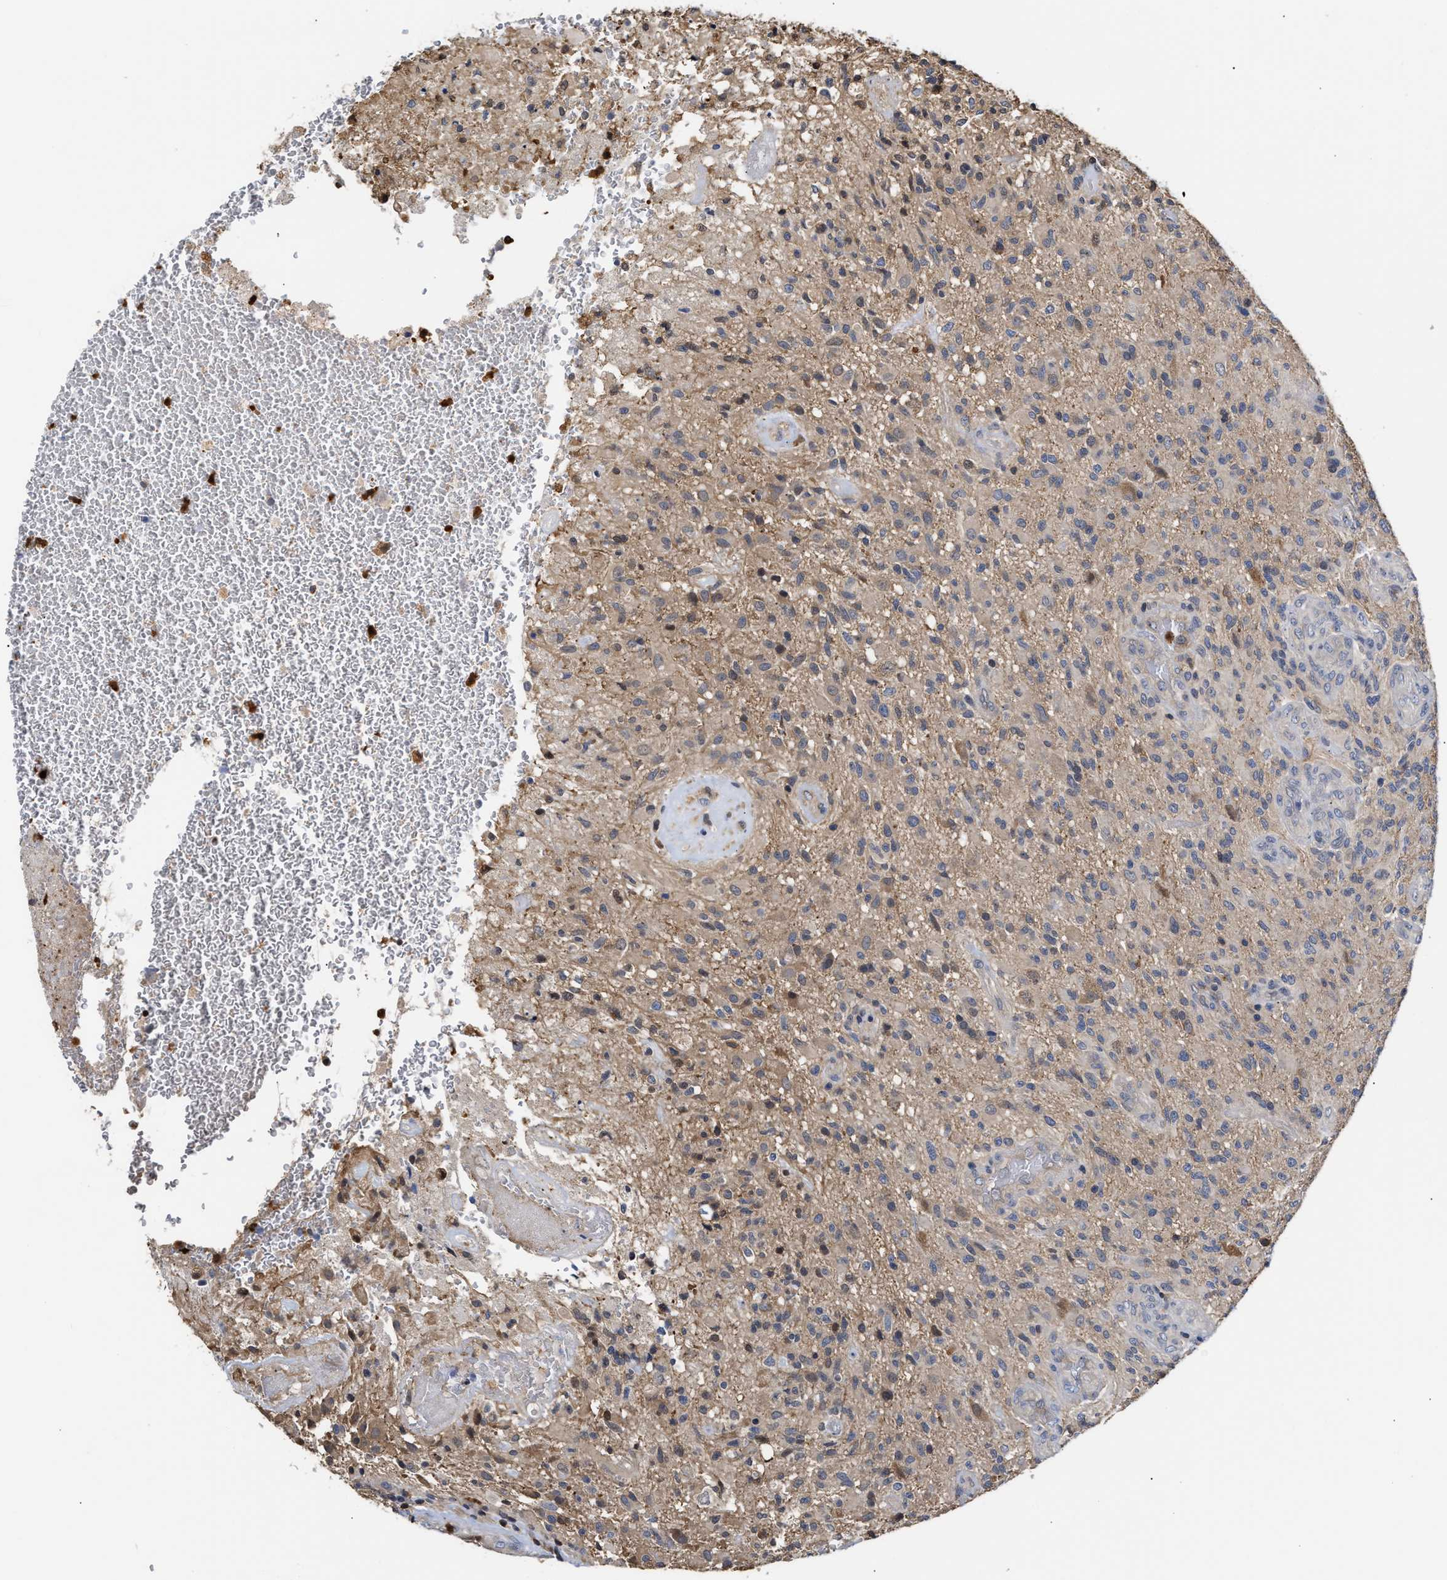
{"staining": {"intensity": "weak", "quantity": "<25%", "location": "cytoplasmic/membranous"}, "tissue": "glioma", "cell_type": "Tumor cells", "image_type": "cancer", "snomed": [{"axis": "morphology", "description": "Glioma, malignant, High grade"}, {"axis": "topography", "description": "Brain"}], "caption": "Immunohistochemistry (IHC) of human high-grade glioma (malignant) reveals no staining in tumor cells.", "gene": "KLHDC1", "patient": {"sex": "male", "age": 71}}